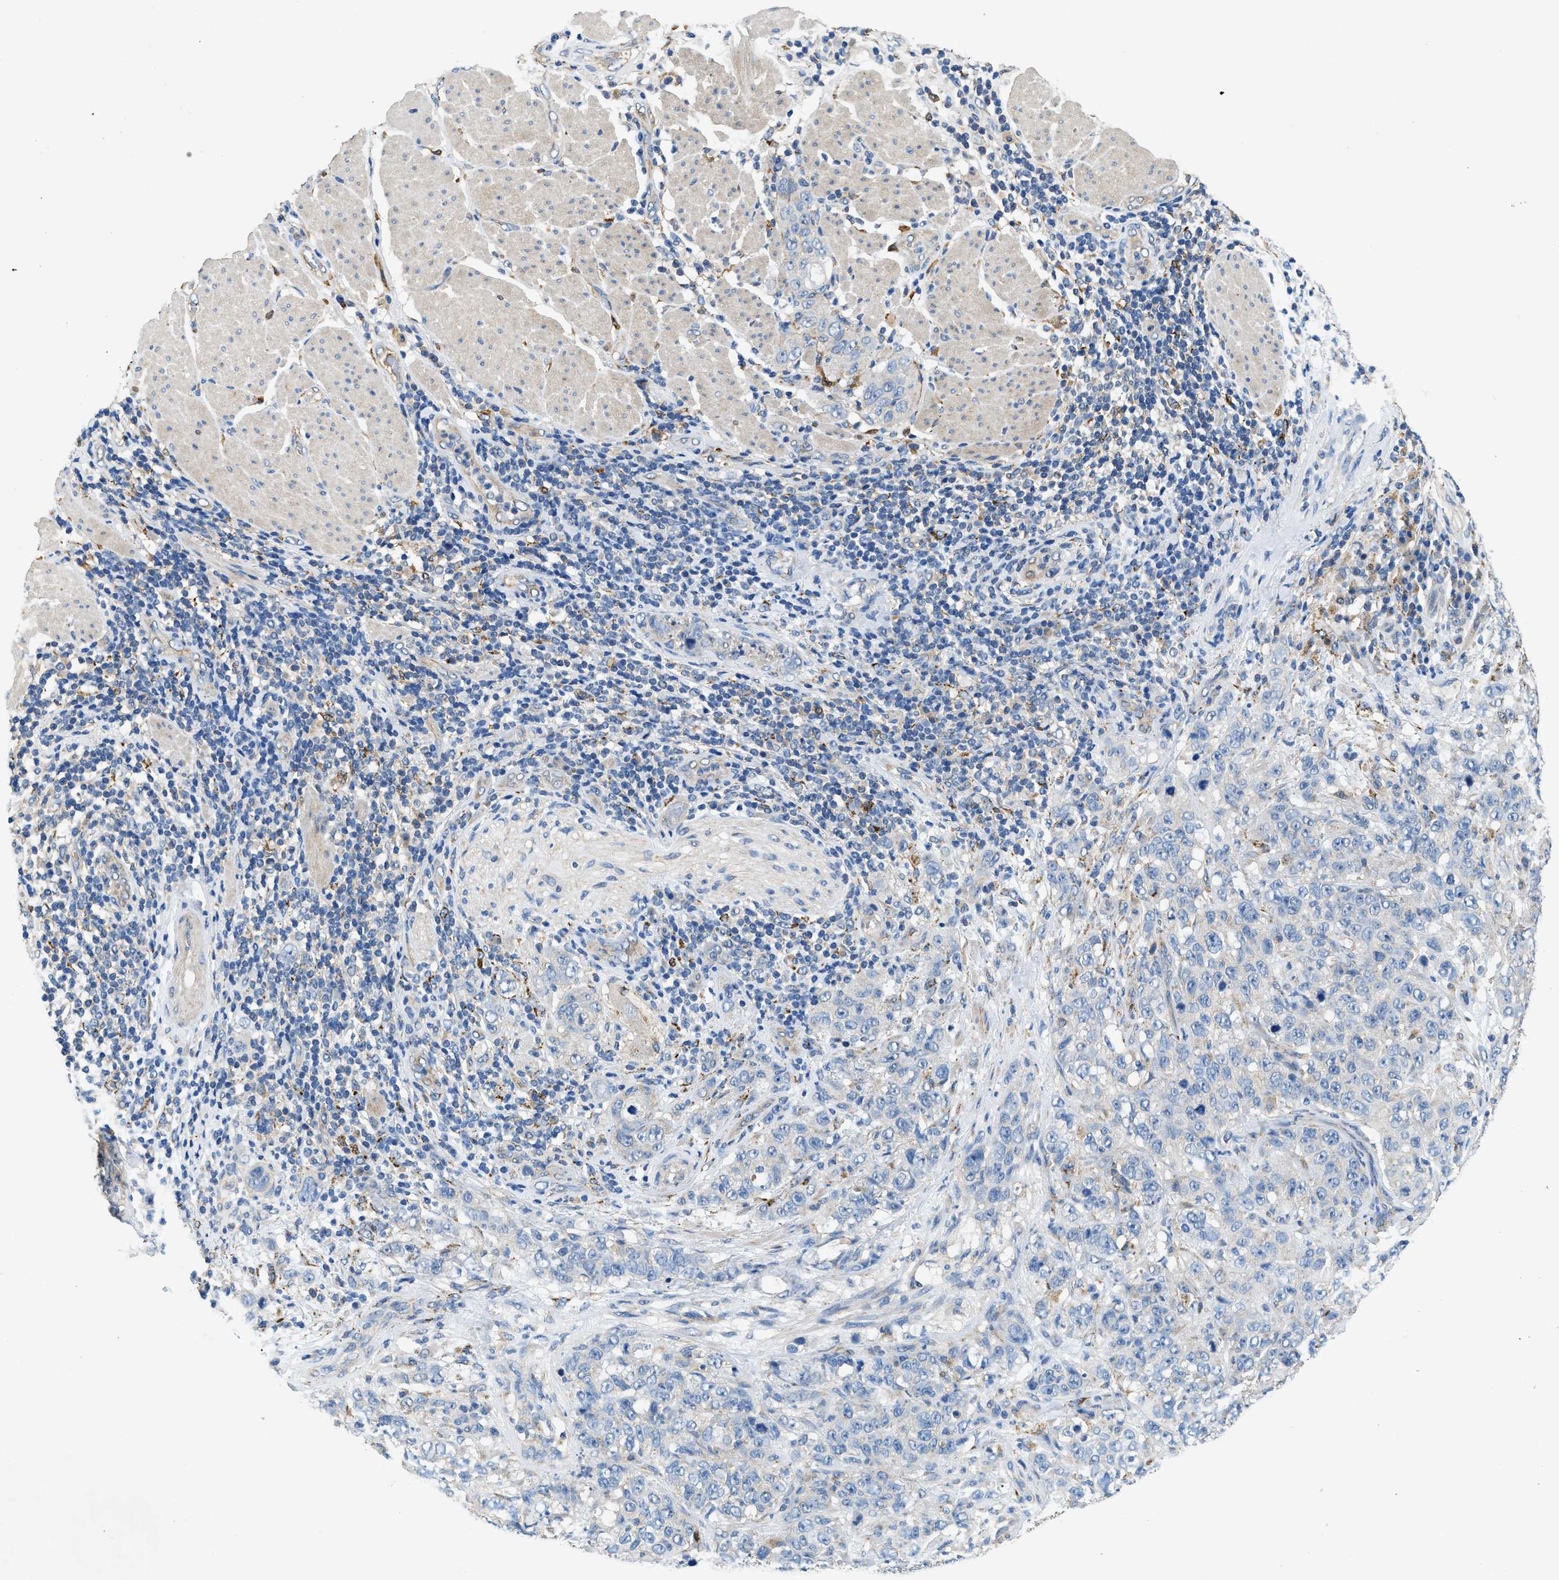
{"staining": {"intensity": "negative", "quantity": "none", "location": "none"}, "tissue": "stomach cancer", "cell_type": "Tumor cells", "image_type": "cancer", "snomed": [{"axis": "morphology", "description": "Adenocarcinoma, NOS"}, {"axis": "topography", "description": "Stomach"}], "caption": "High power microscopy image of an IHC photomicrograph of adenocarcinoma (stomach), revealing no significant staining in tumor cells. Nuclei are stained in blue.", "gene": "CDK15", "patient": {"sex": "male", "age": 48}}